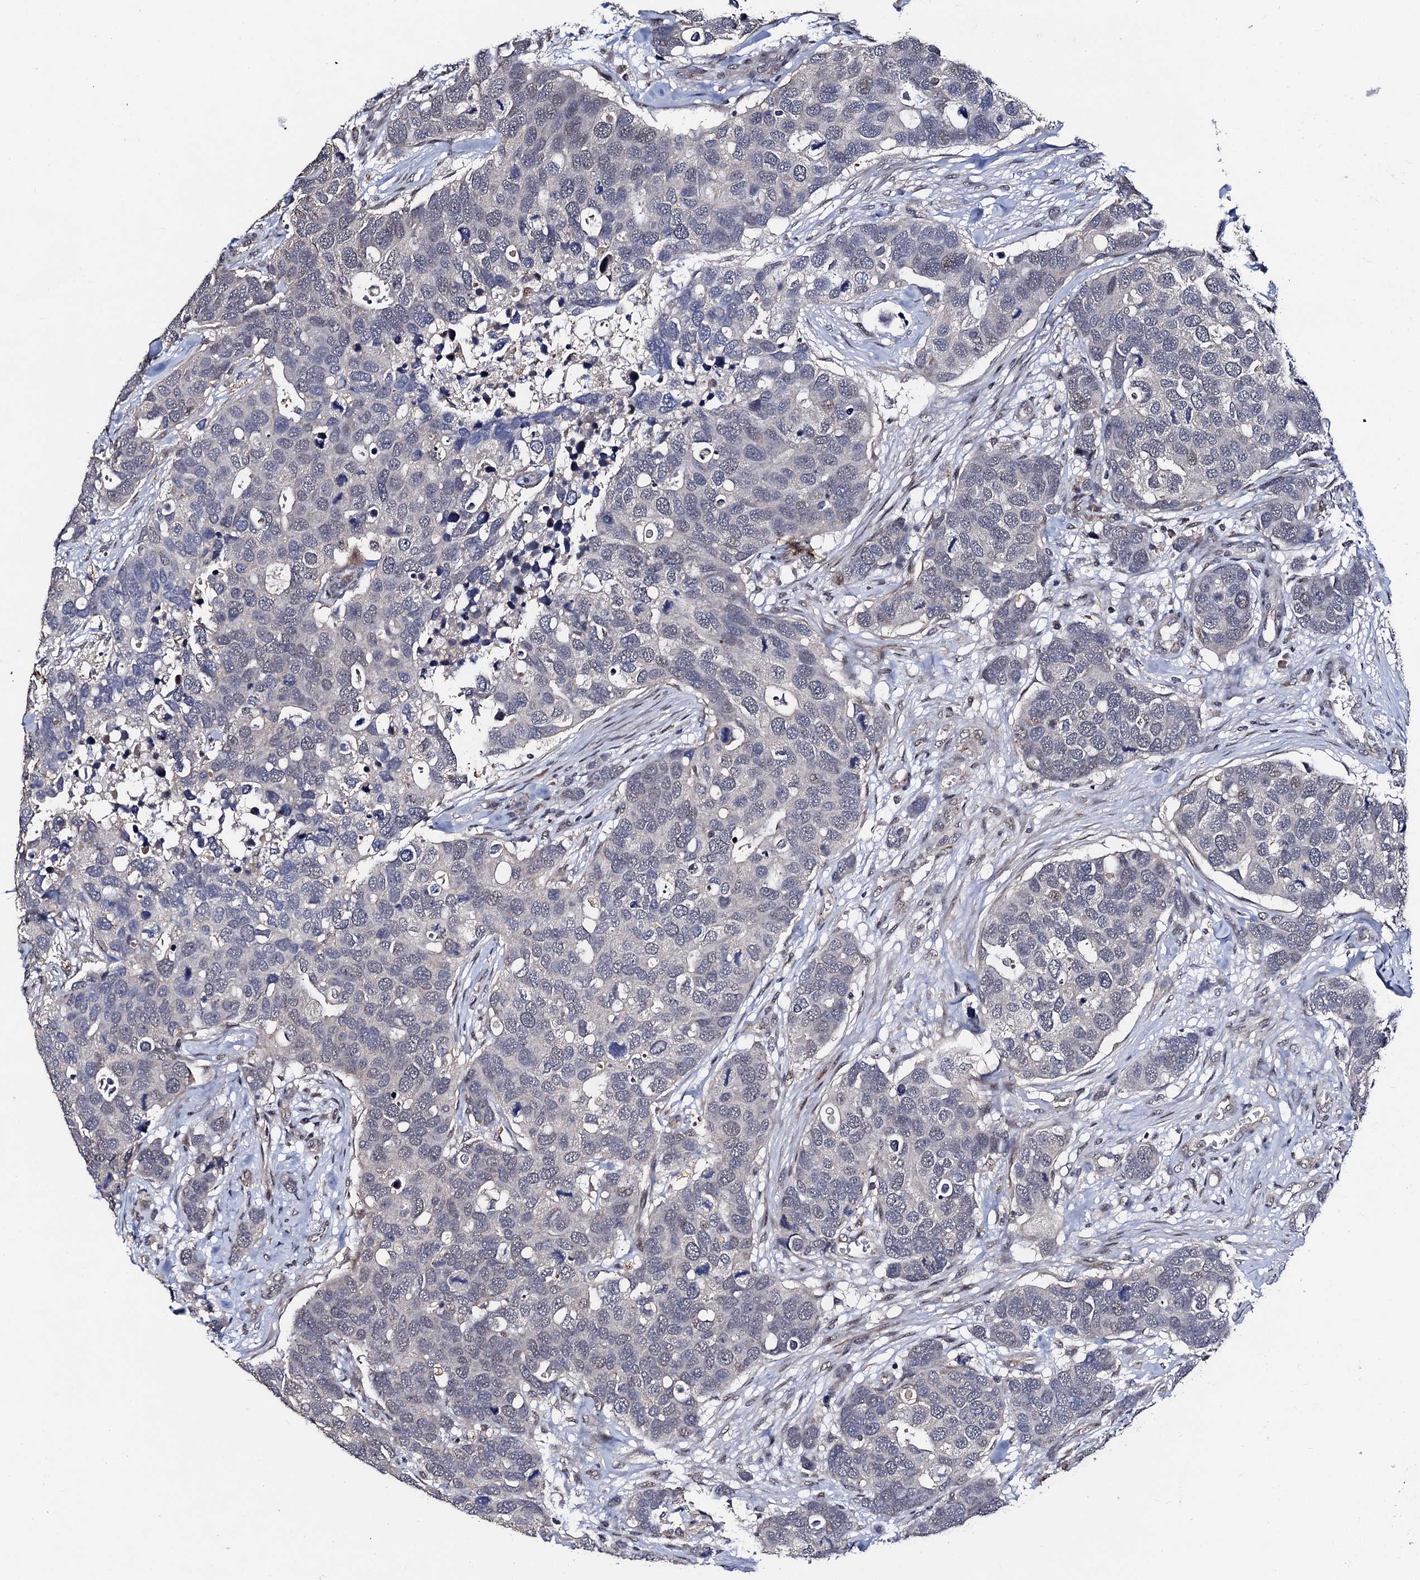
{"staining": {"intensity": "negative", "quantity": "none", "location": "none"}, "tissue": "breast cancer", "cell_type": "Tumor cells", "image_type": "cancer", "snomed": [{"axis": "morphology", "description": "Duct carcinoma"}, {"axis": "topography", "description": "Breast"}], "caption": "The immunohistochemistry (IHC) histopathology image has no significant positivity in tumor cells of infiltrating ductal carcinoma (breast) tissue. The staining is performed using DAB brown chromogen with nuclei counter-stained in using hematoxylin.", "gene": "PPTC7", "patient": {"sex": "female", "age": 83}}